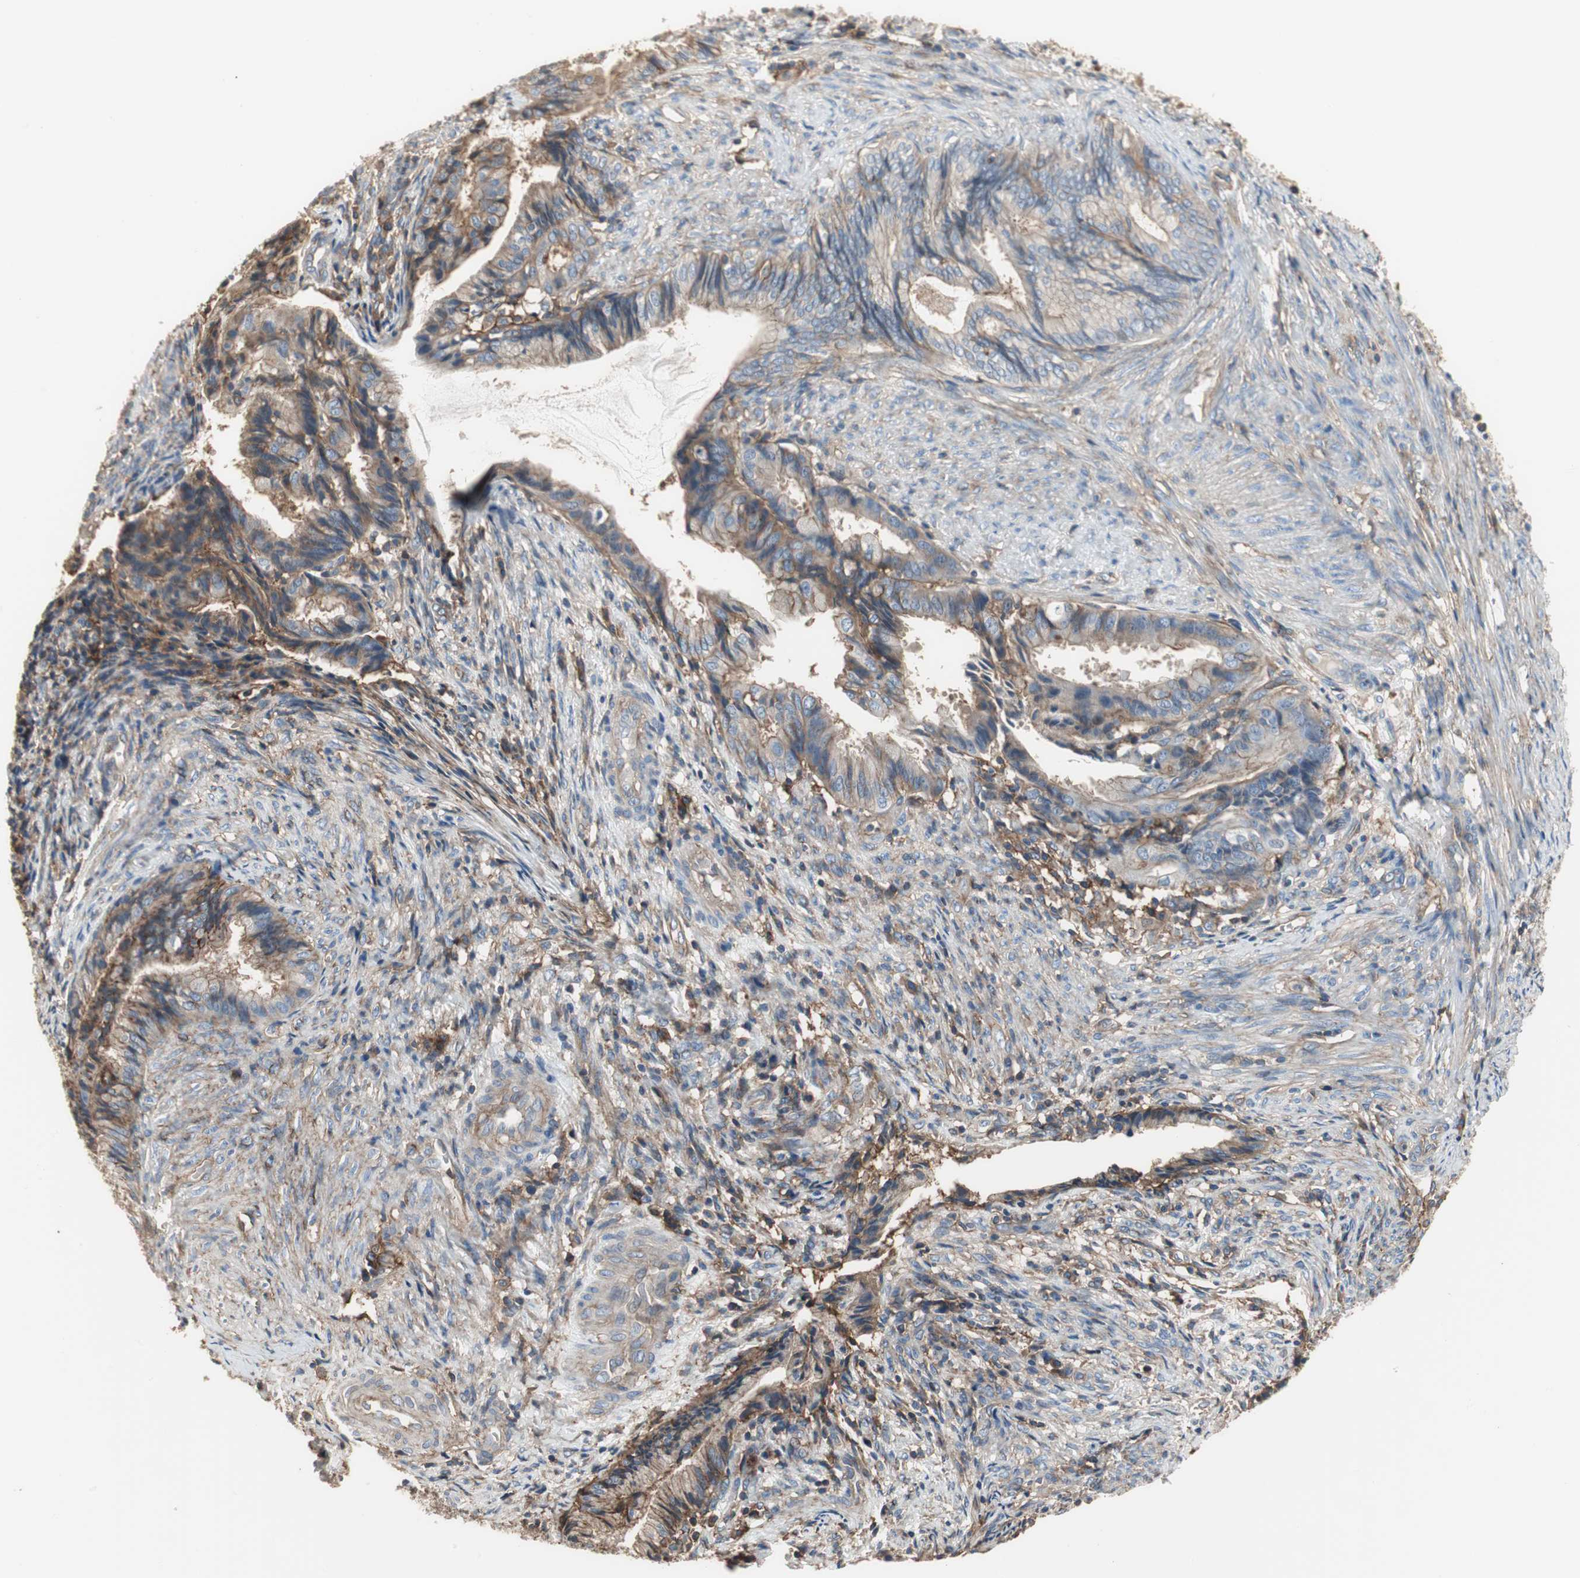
{"staining": {"intensity": "moderate", "quantity": "<25%", "location": "cytoplasmic/membranous"}, "tissue": "endometrial cancer", "cell_type": "Tumor cells", "image_type": "cancer", "snomed": [{"axis": "morphology", "description": "Adenocarcinoma, NOS"}, {"axis": "topography", "description": "Endometrium"}], "caption": "There is low levels of moderate cytoplasmic/membranous expression in tumor cells of endometrial cancer (adenocarcinoma), as demonstrated by immunohistochemical staining (brown color).", "gene": "IL1RL1", "patient": {"sex": "female", "age": 86}}